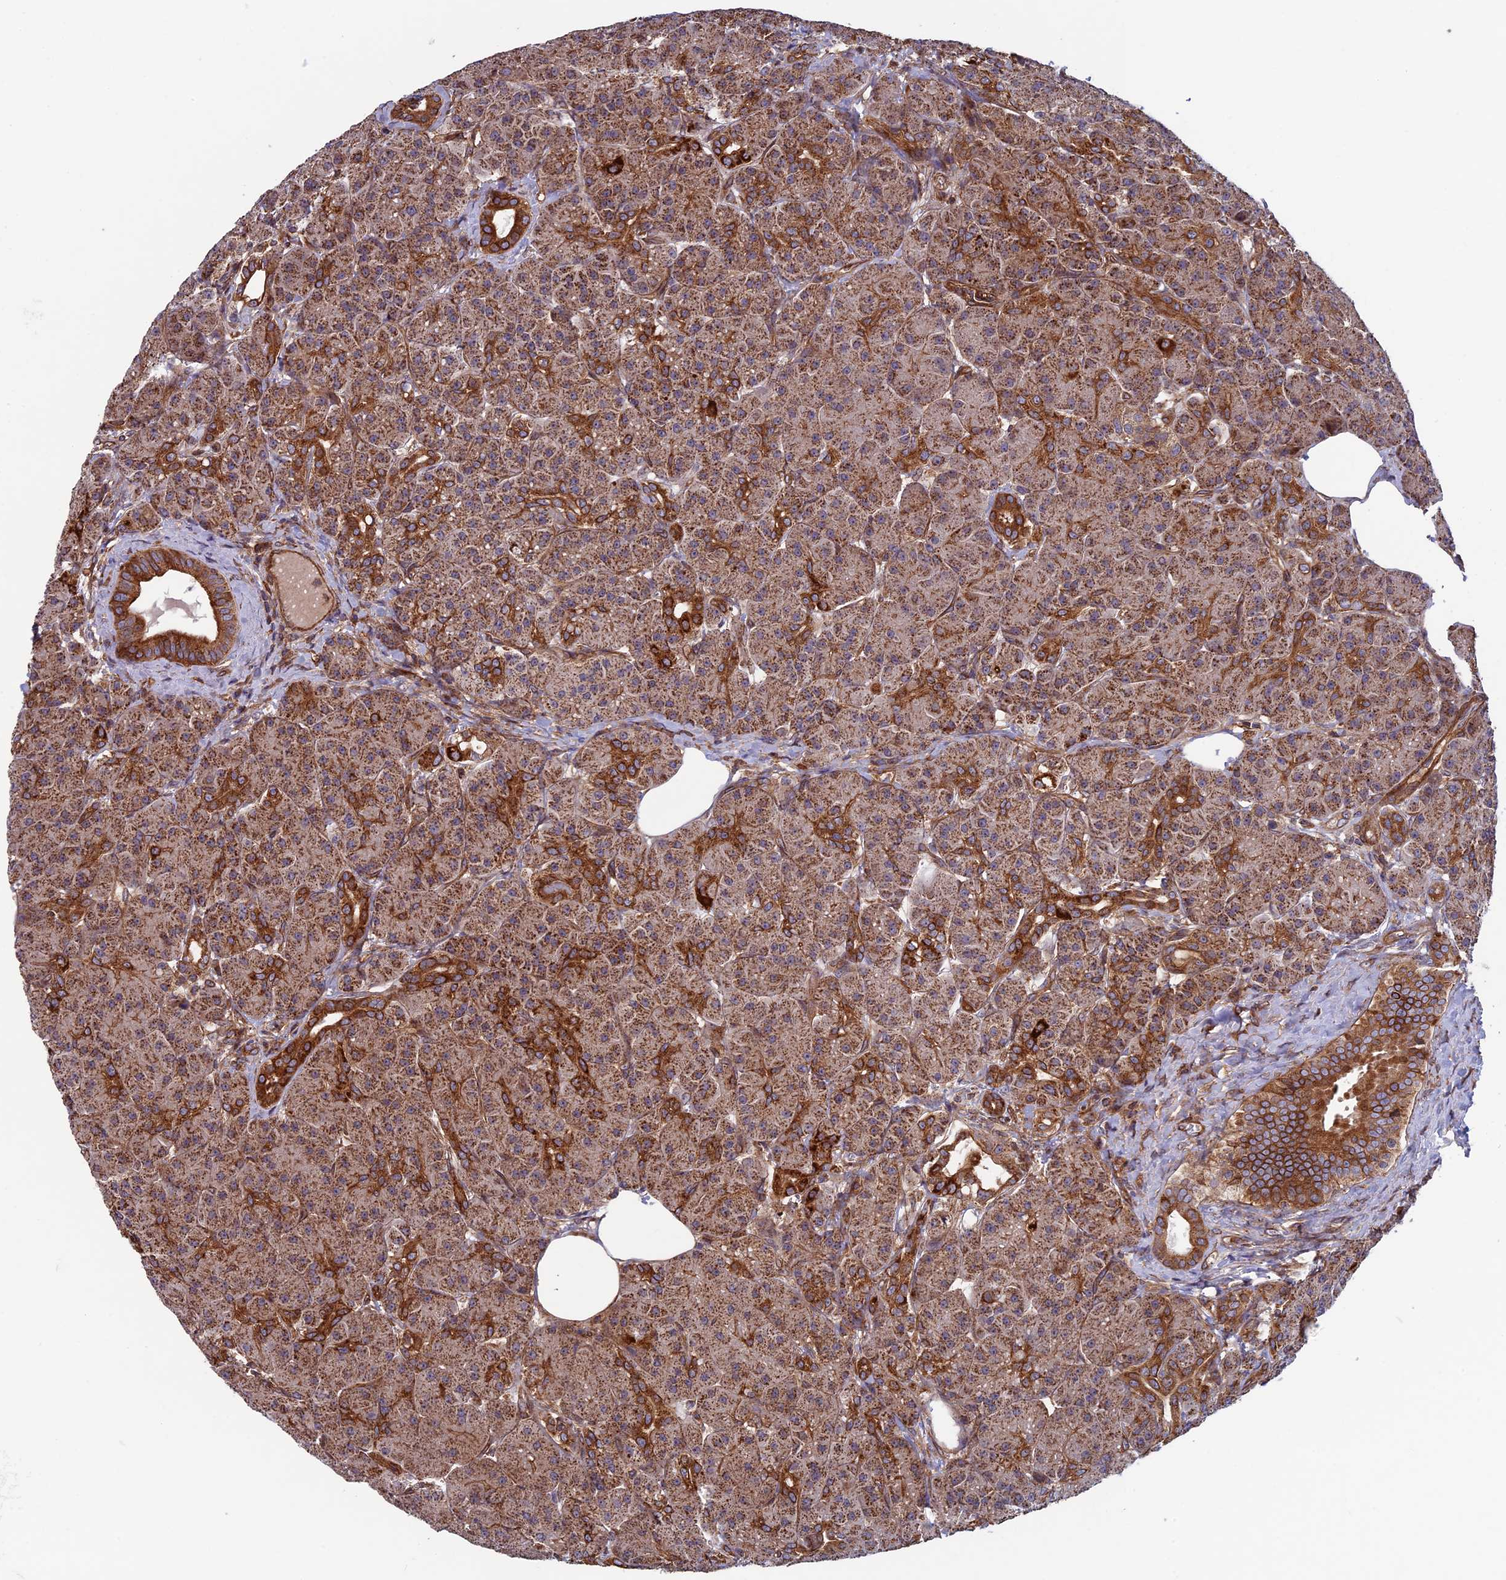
{"staining": {"intensity": "strong", "quantity": "25%-75%", "location": "cytoplasmic/membranous"}, "tissue": "pancreas", "cell_type": "Exocrine glandular cells", "image_type": "normal", "snomed": [{"axis": "morphology", "description": "Normal tissue, NOS"}, {"axis": "topography", "description": "Pancreas"}], "caption": "Protein staining demonstrates strong cytoplasmic/membranous staining in about 25%-75% of exocrine glandular cells in unremarkable pancreas. (DAB (3,3'-diaminobenzidine) IHC with brightfield microscopy, high magnification).", "gene": "CCDC8", "patient": {"sex": "male", "age": 63}}